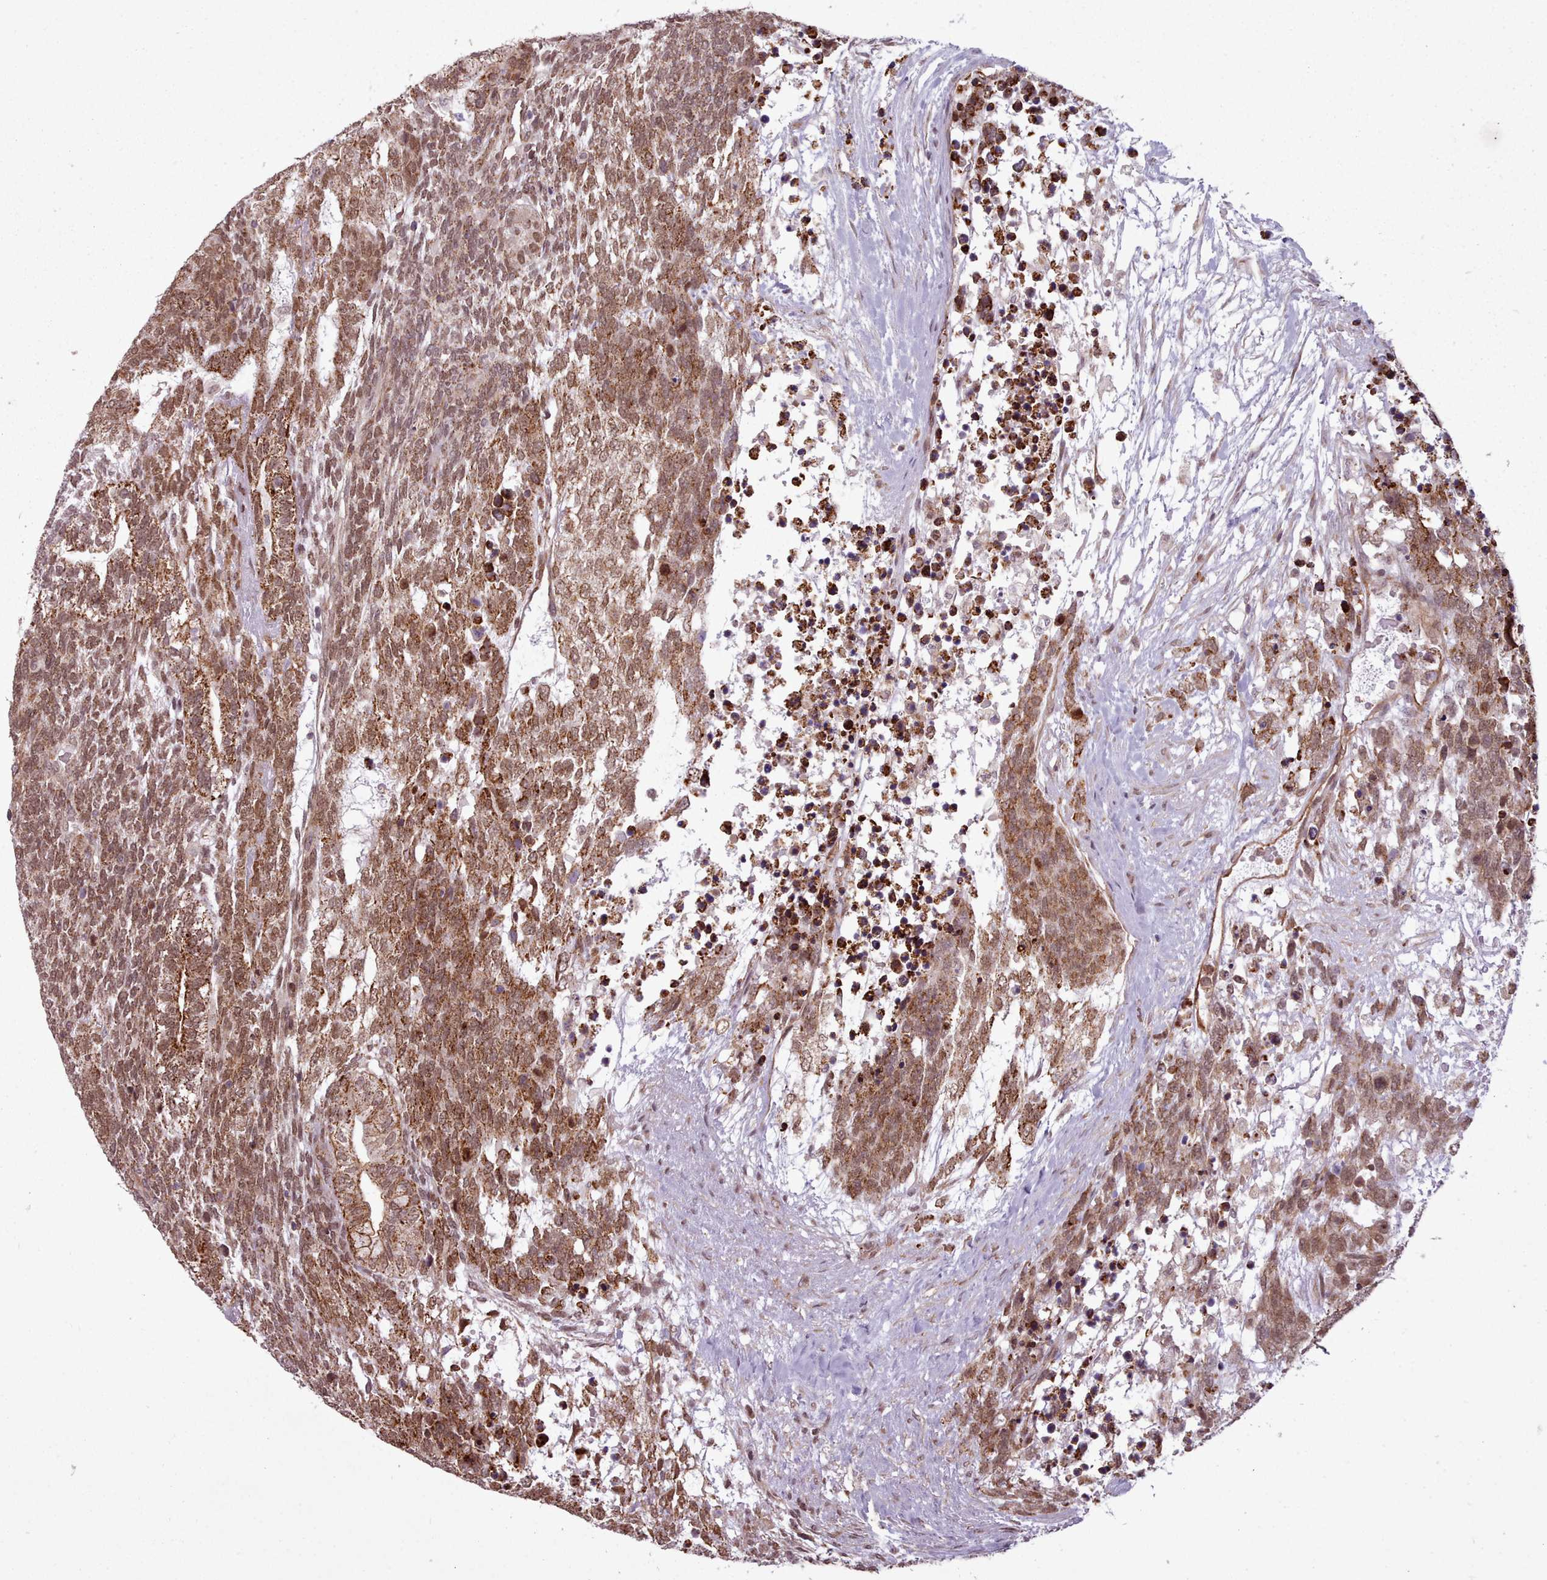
{"staining": {"intensity": "moderate", "quantity": ">75%", "location": "cytoplasmic/membranous,nuclear"}, "tissue": "testis cancer", "cell_type": "Tumor cells", "image_type": "cancer", "snomed": [{"axis": "morphology", "description": "Carcinoma, Embryonal, NOS"}, {"axis": "topography", "description": "Testis"}], "caption": "Immunohistochemical staining of testis cancer reveals medium levels of moderate cytoplasmic/membranous and nuclear protein positivity in approximately >75% of tumor cells.", "gene": "ZMYM4", "patient": {"sex": "male", "age": 23}}